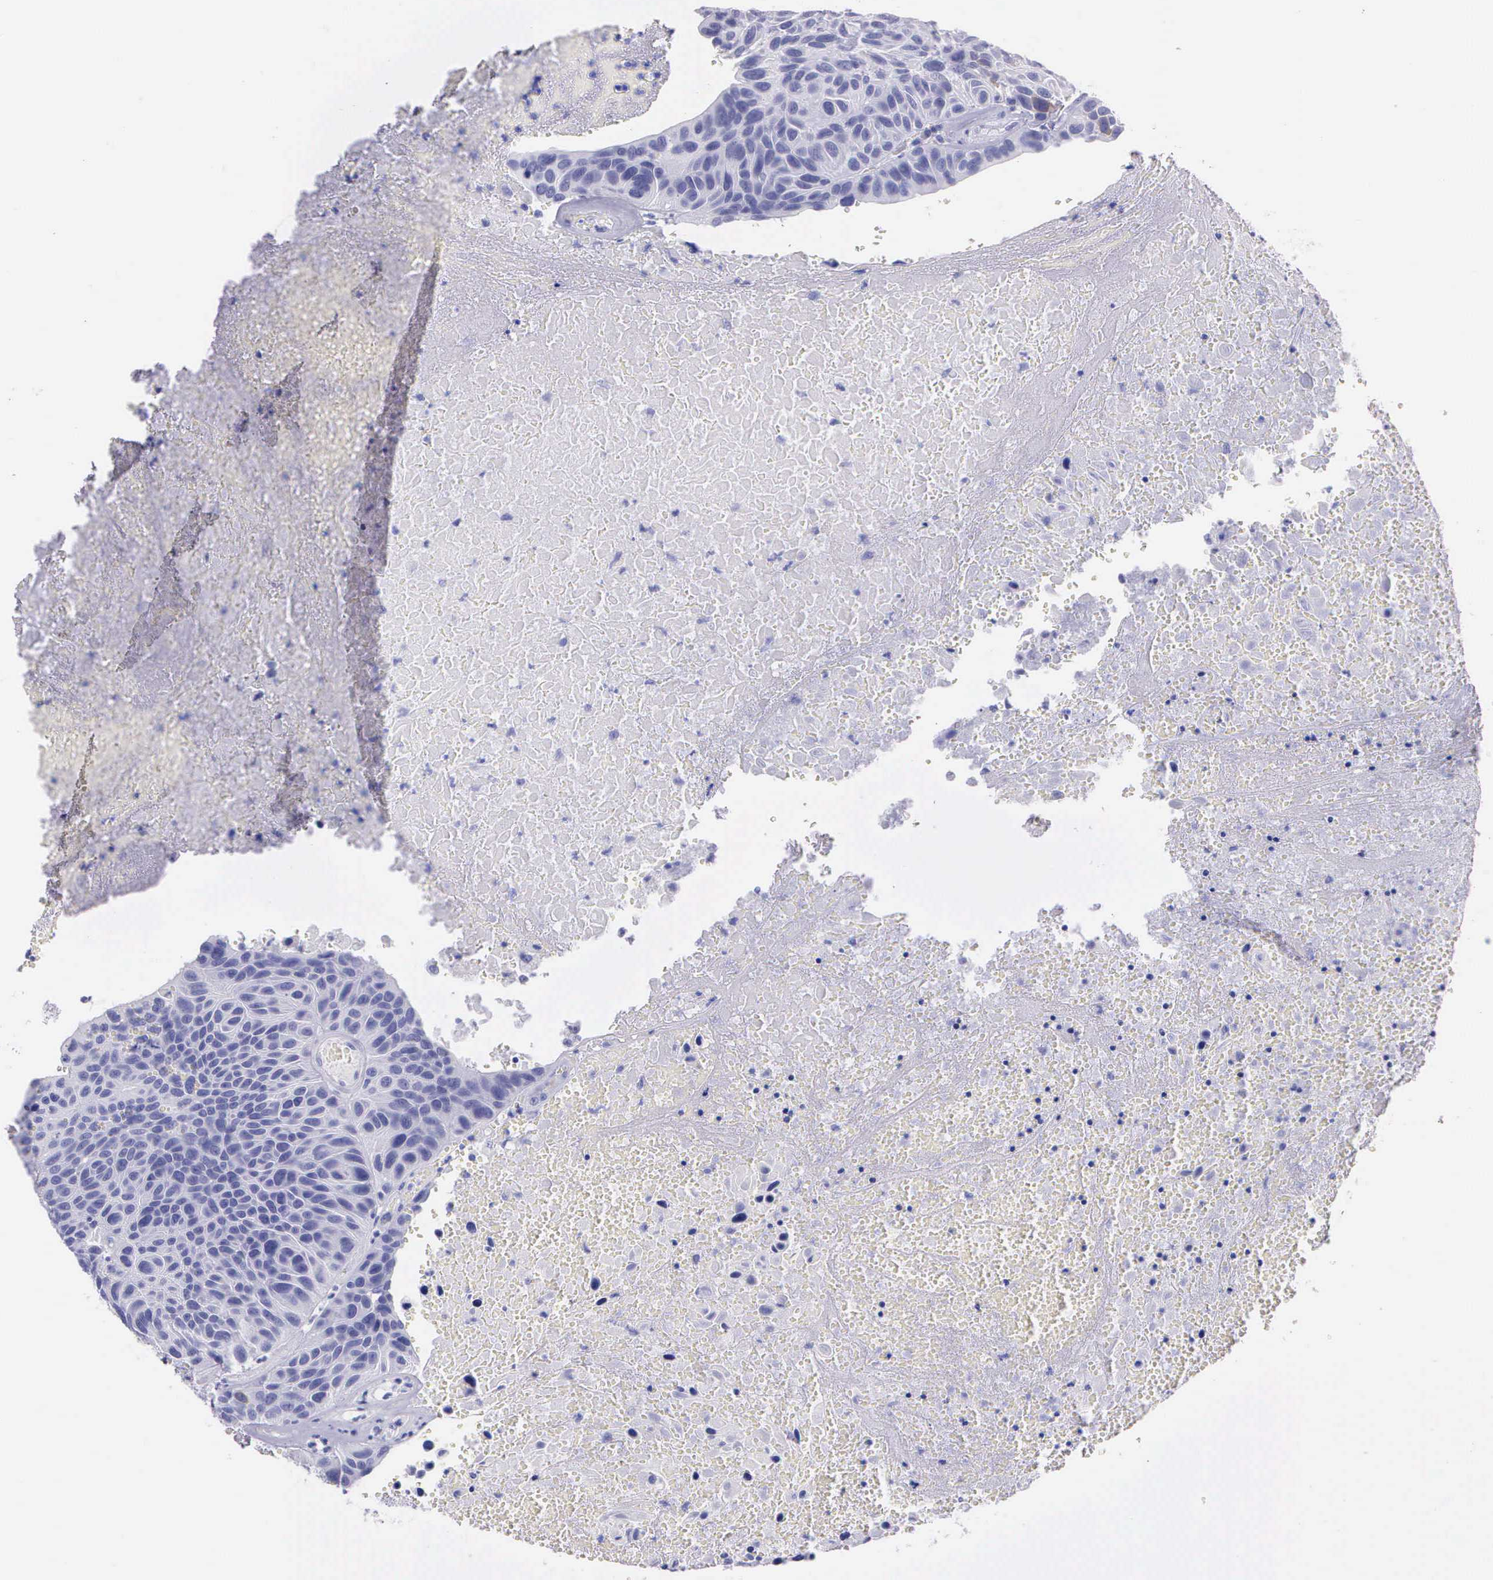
{"staining": {"intensity": "negative", "quantity": "none", "location": "none"}, "tissue": "urothelial cancer", "cell_type": "Tumor cells", "image_type": "cancer", "snomed": [{"axis": "morphology", "description": "Urothelial carcinoma, High grade"}, {"axis": "topography", "description": "Urinary bladder"}], "caption": "Immunohistochemistry (IHC) image of urothelial cancer stained for a protein (brown), which reveals no staining in tumor cells.", "gene": "CCNB1", "patient": {"sex": "male", "age": 66}}